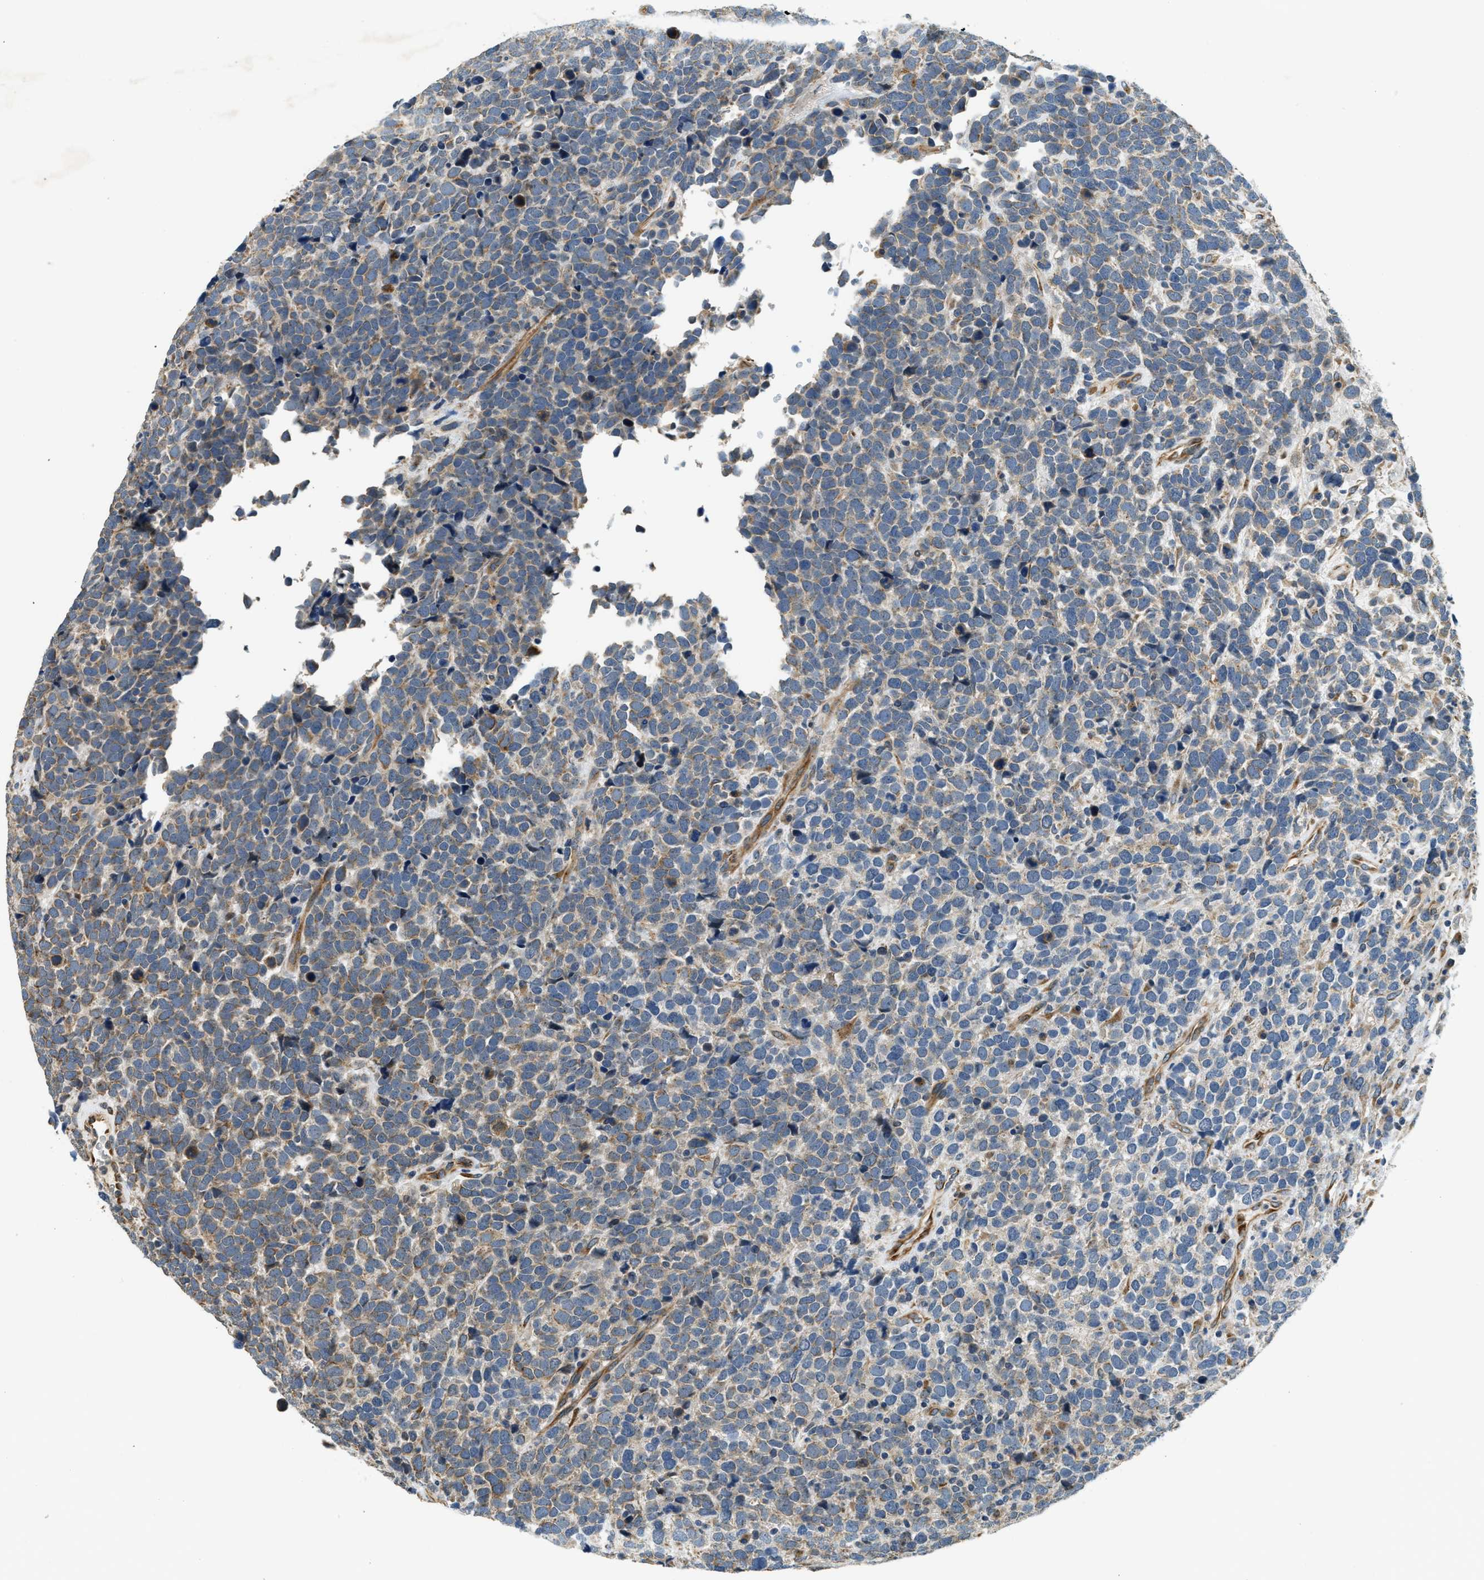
{"staining": {"intensity": "weak", "quantity": ">75%", "location": "cytoplasmic/membranous"}, "tissue": "urothelial cancer", "cell_type": "Tumor cells", "image_type": "cancer", "snomed": [{"axis": "morphology", "description": "Urothelial carcinoma, High grade"}, {"axis": "topography", "description": "Urinary bladder"}], "caption": "Protein expression analysis of urothelial carcinoma (high-grade) exhibits weak cytoplasmic/membranous staining in approximately >75% of tumor cells.", "gene": "ALOX12", "patient": {"sex": "female", "age": 82}}